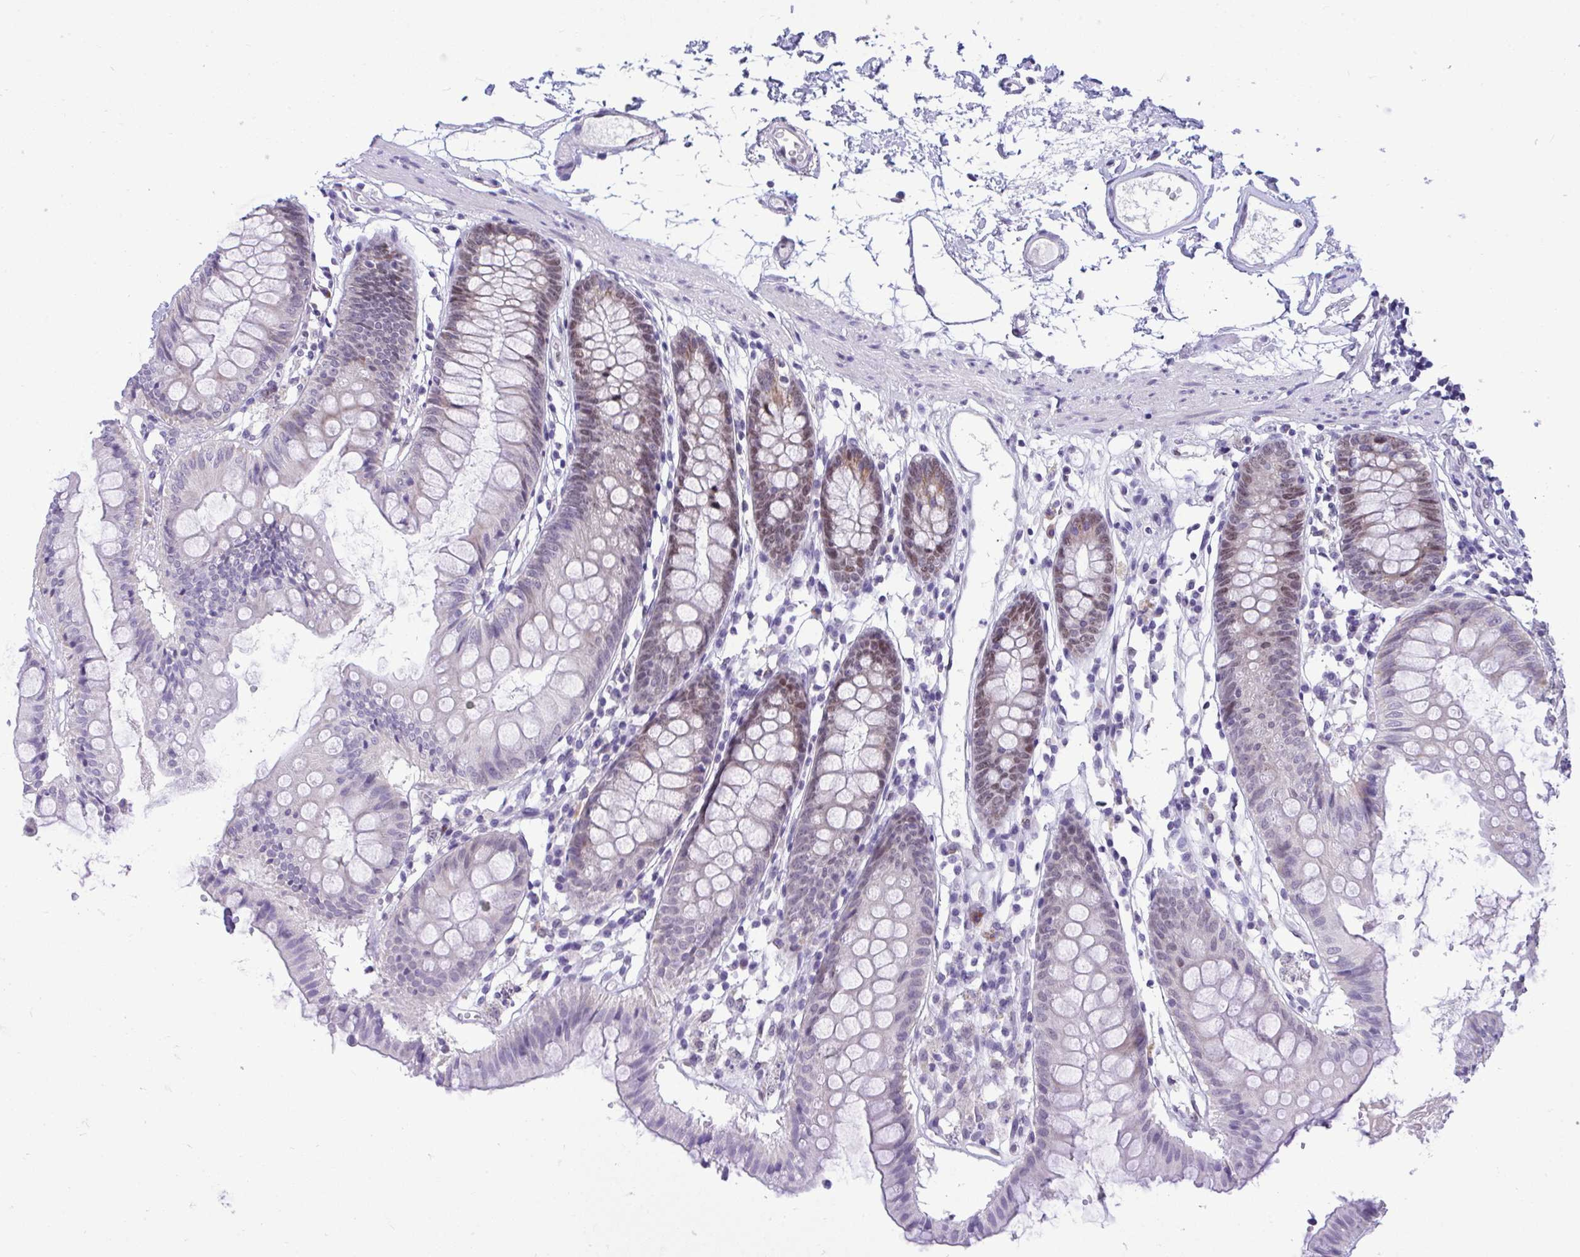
{"staining": {"intensity": "negative", "quantity": "none", "location": "none"}, "tissue": "colon", "cell_type": "Endothelial cells", "image_type": "normal", "snomed": [{"axis": "morphology", "description": "Normal tissue, NOS"}, {"axis": "topography", "description": "Colon"}], "caption": "Endothelial cells are negative for brown protein staining in normal colon. Nuclei are stained in blue.", "gene": "TEAD4", "patient": {"sex": "female", "age": 84}}